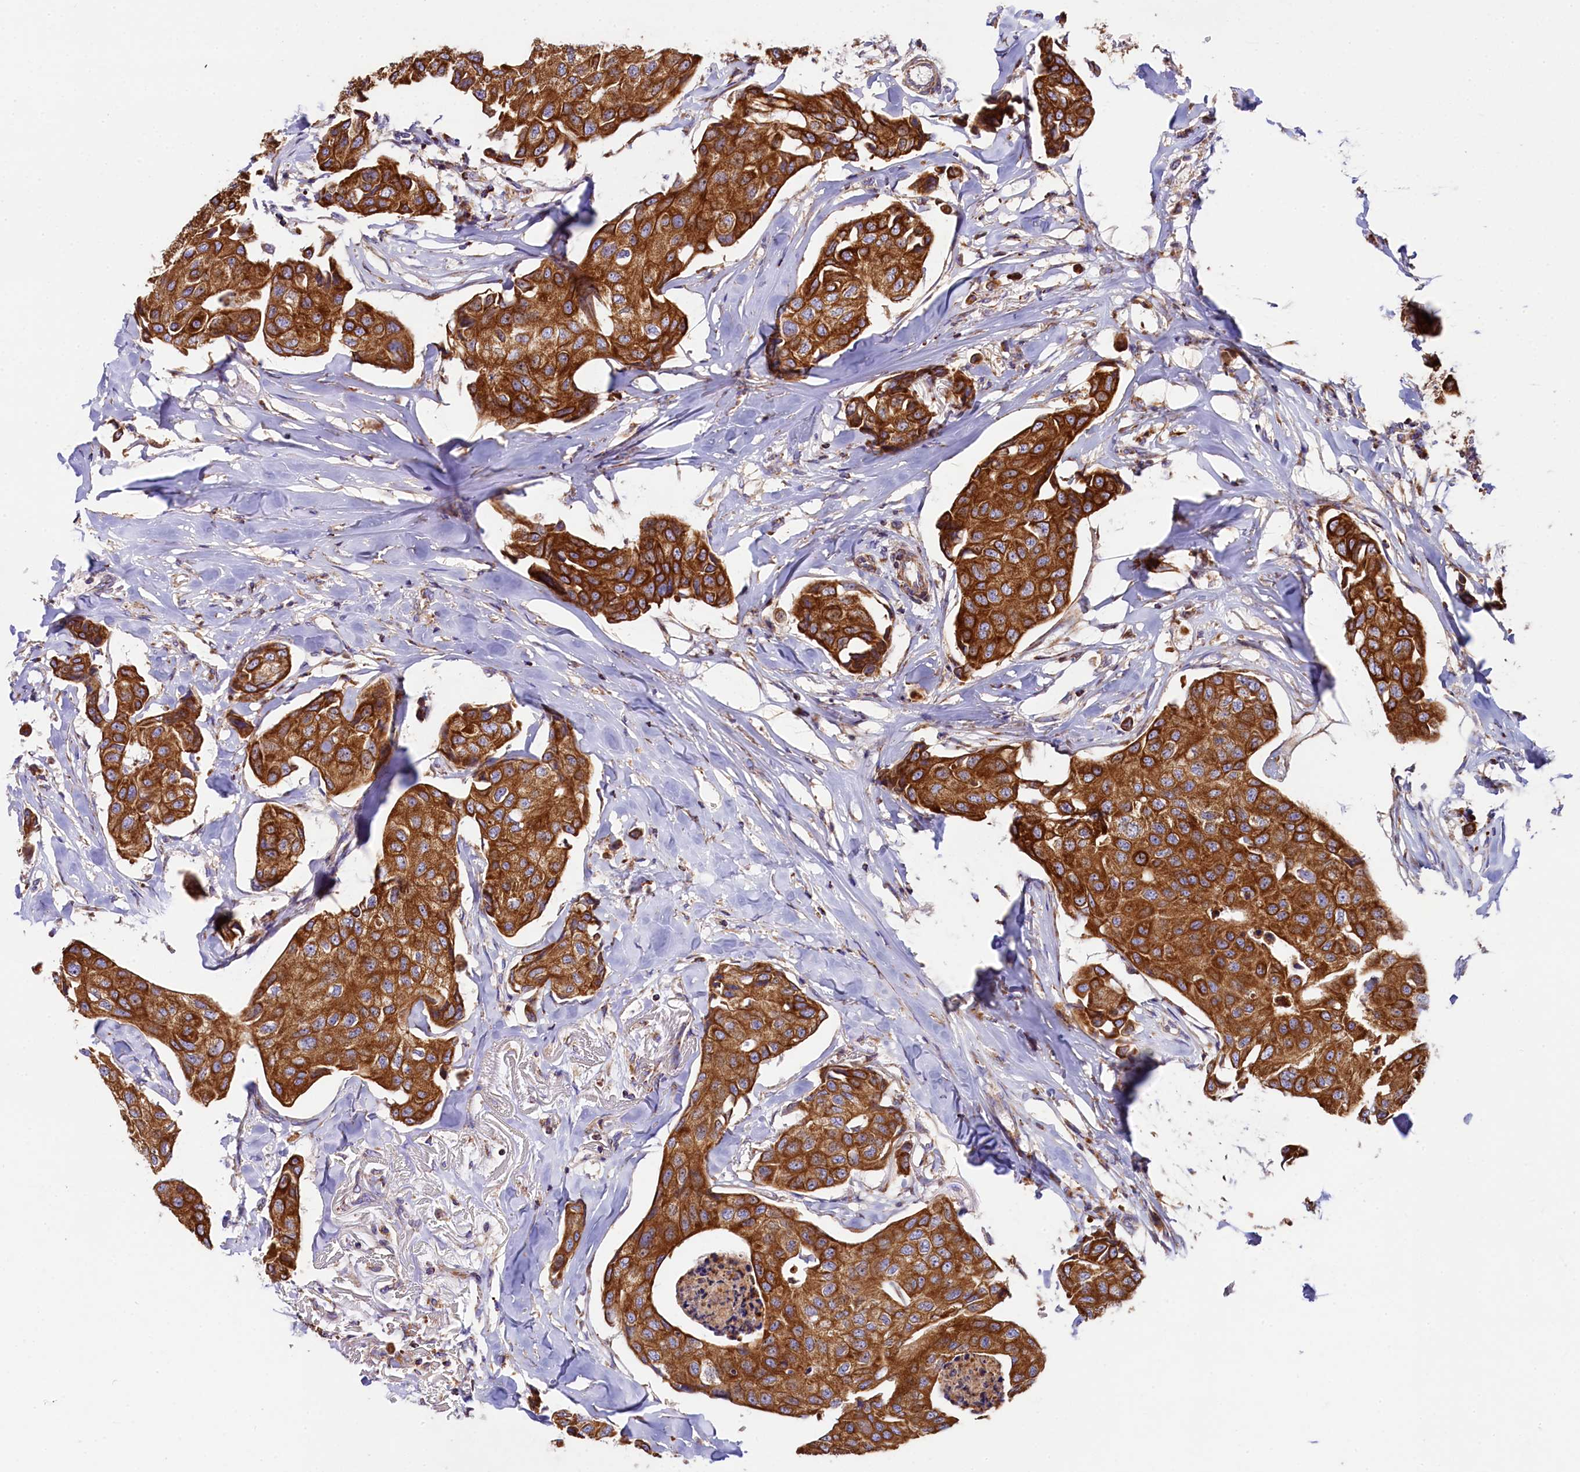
{"staining": {"intensity": "strong", "quantity": ">75%", "location": "cytoplasmic/membranous"}, "tissue": "breast cancer", "cell_type": "Tumor cells", "image_type": "cancer", "snomed": [{"axis": "morphology", "description": "Duct carcinoma"}, {"axis": "topography", "description": "Breast"}], "caption": "Strong cytoplasmic/membranous positivity is seen in about >75% of tumor cells in breast cancer.", "gene": "CLYBL", "patient": {"sex": "female", "age": 80}}